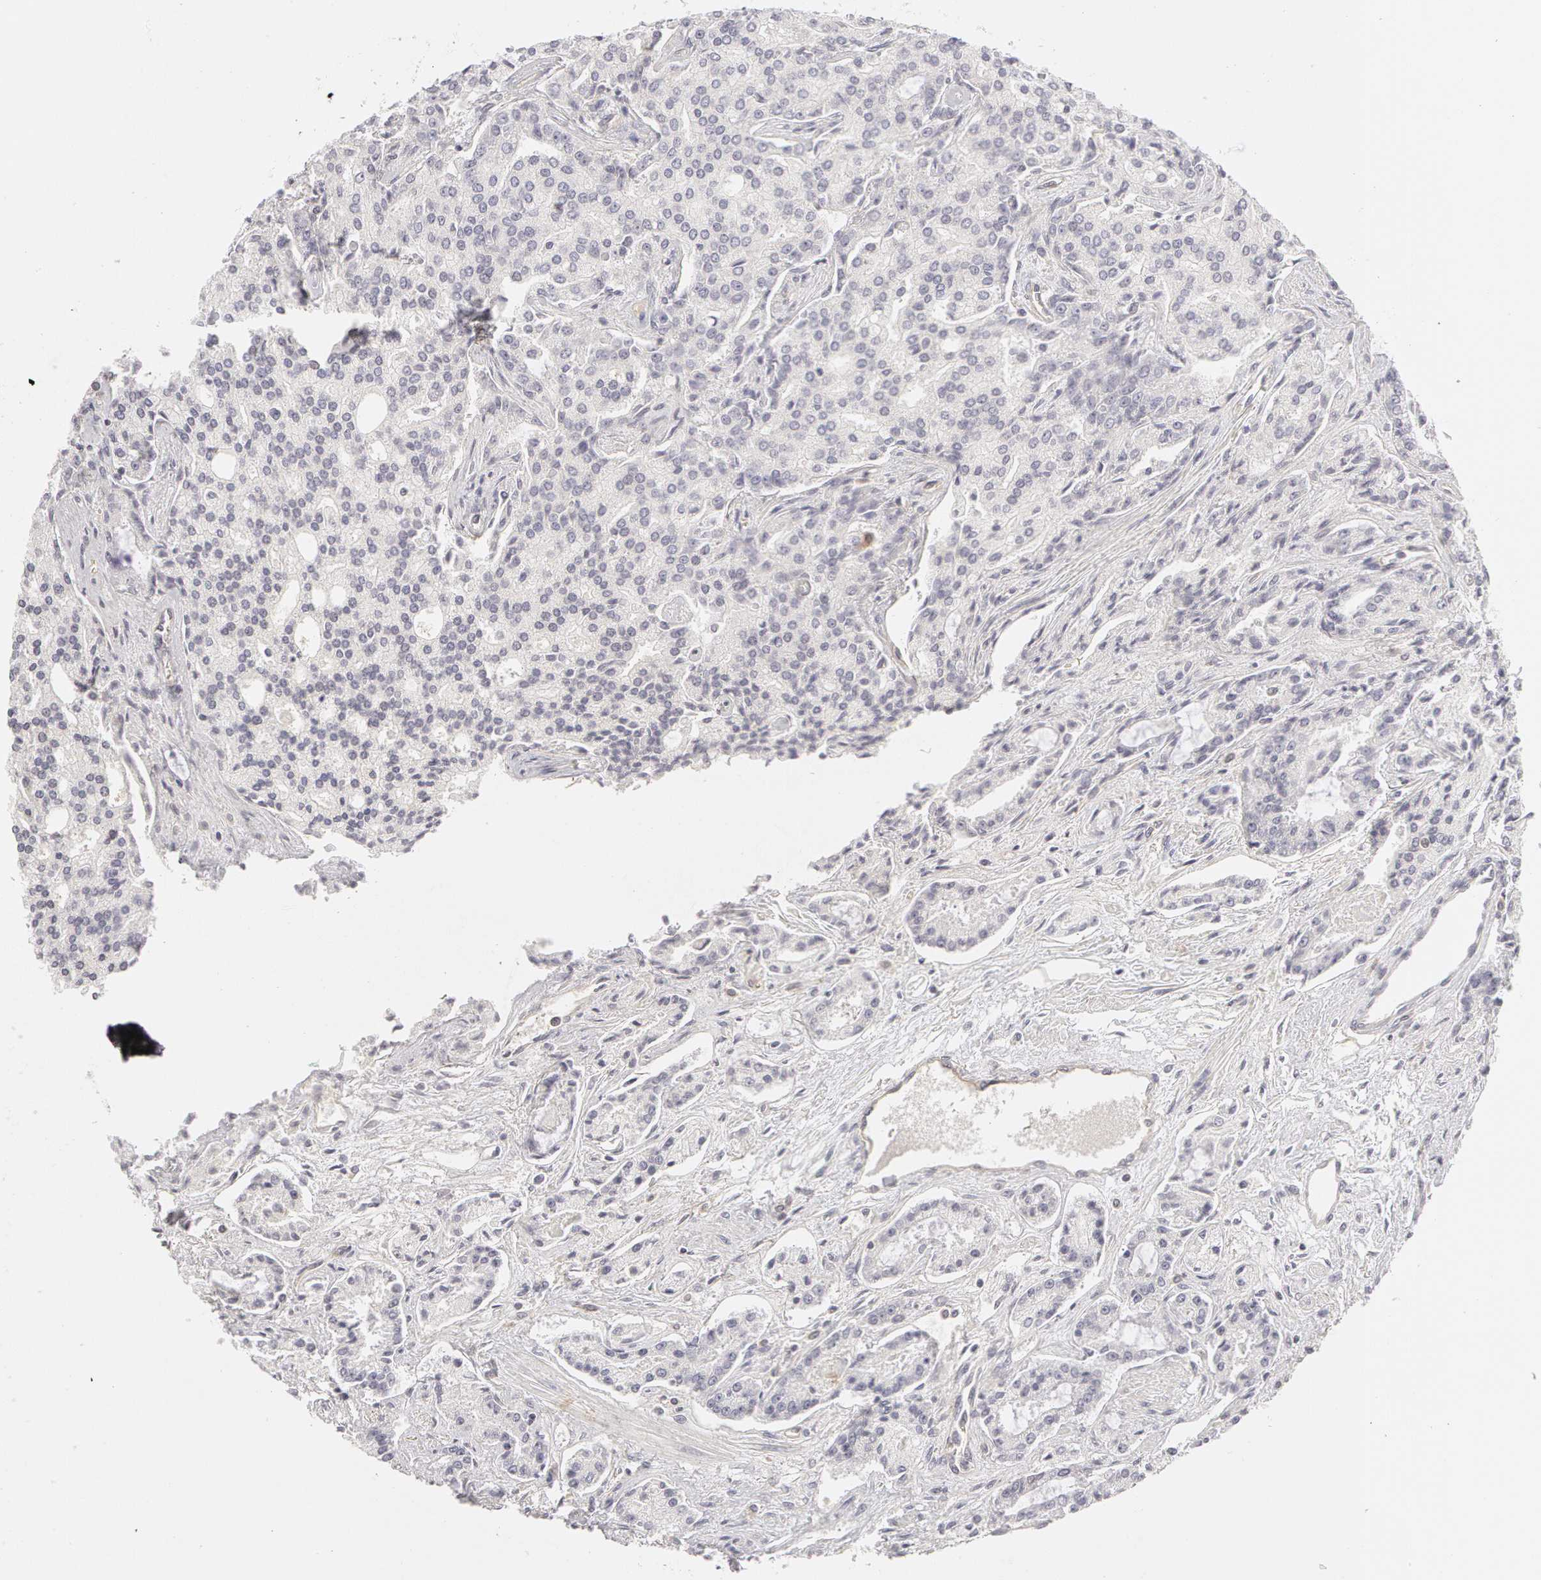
{"staining": {"intensity": "negative", "quantity": "none", "location": "none"}, "tissue": "prostate cancer", "cell_type": "Tumor cells", "image_type": "cancer", "snomed": [{"axis": "morphology", "description": "Adenocarcinoma, Medium grade"}, {"axis": "topography", "description": "Prostate"}], "caption": "This photomicrograph is of prostate cancer (medium-grade adenocarcinoma) stained with immunohistochemistry to label a protein in brown with the nuclei are counter-stained blue. There is no positivity in tumor cells.", "gene": "ABCB1", "patient": {"sex": "male", "age": 72}}